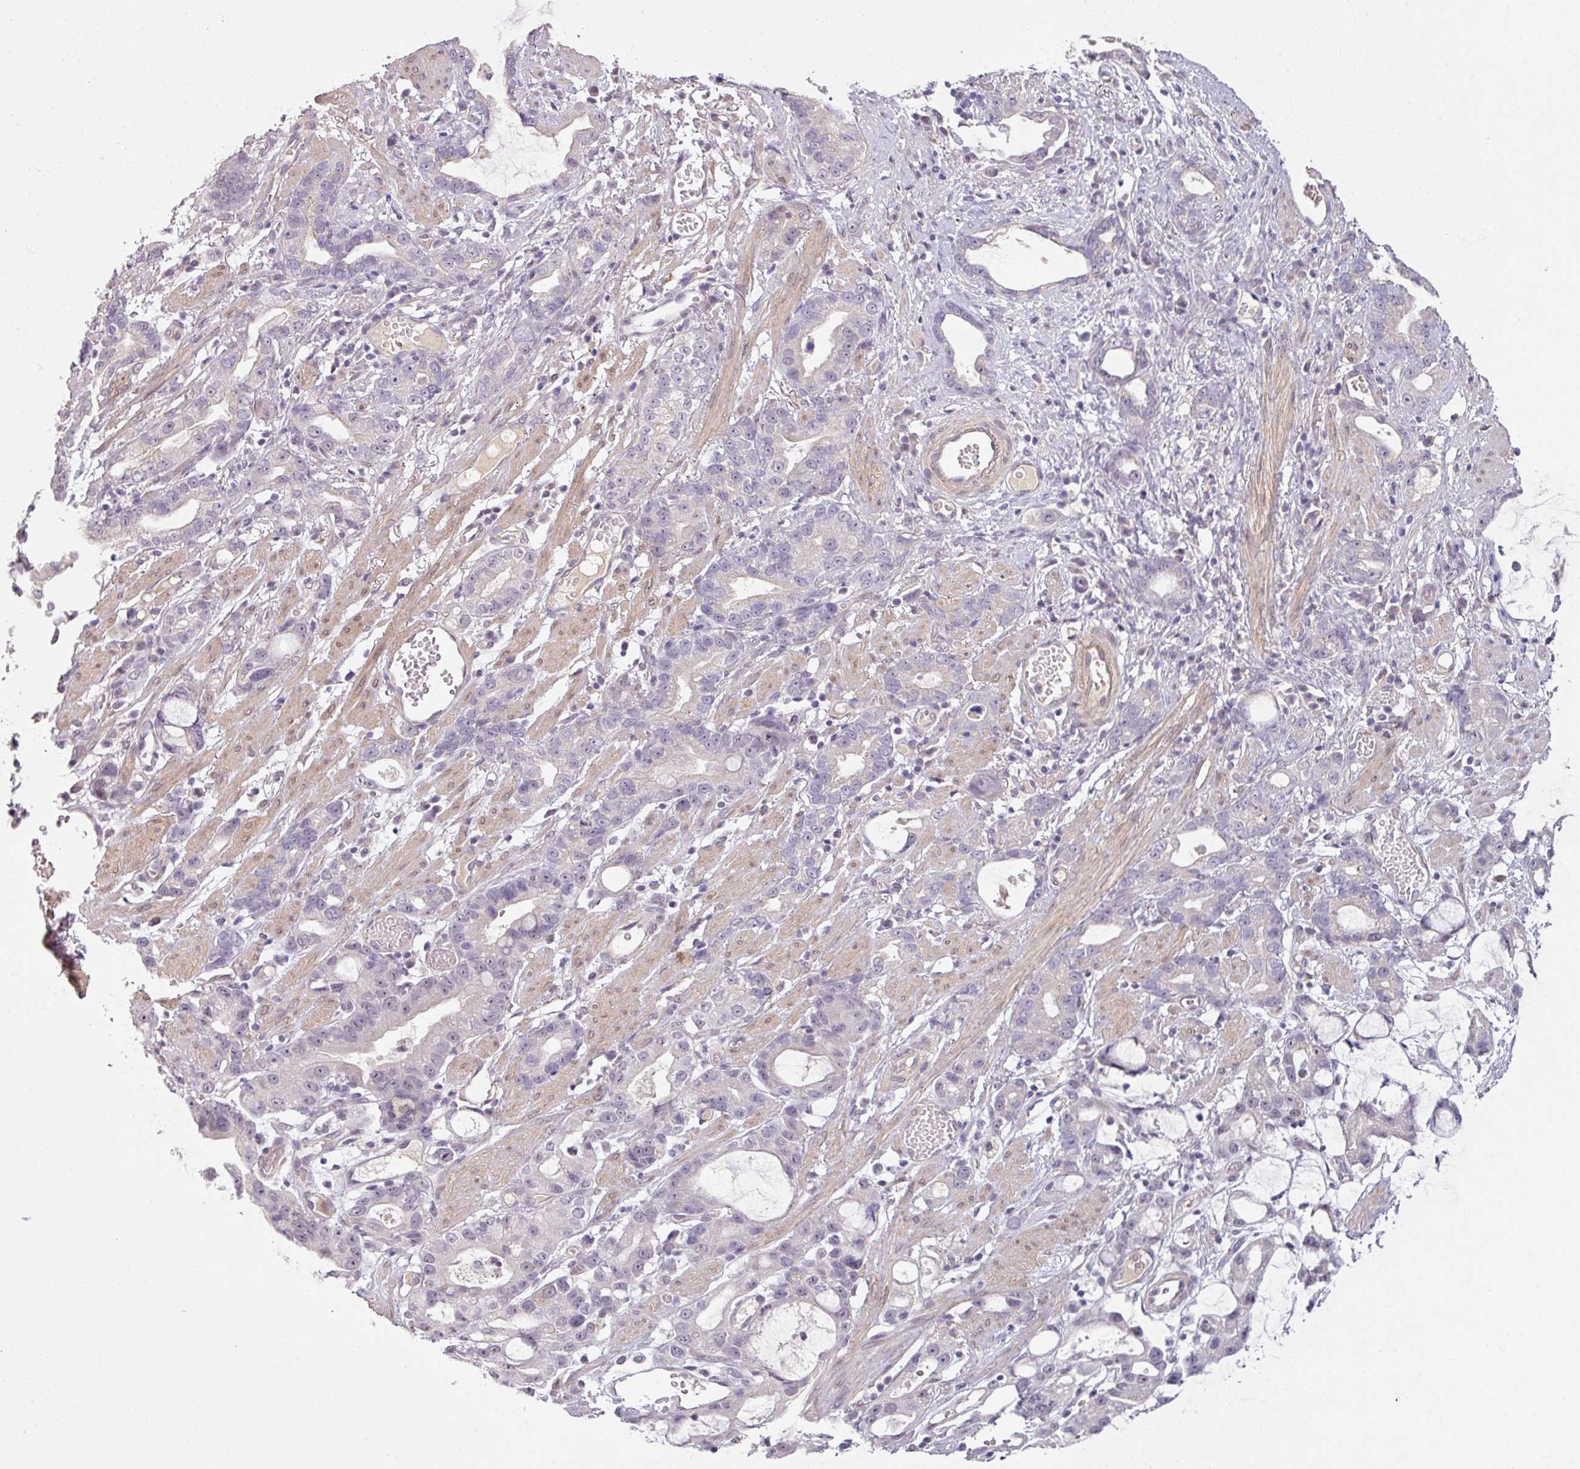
{"staining": {"intensity": "negative", "quantity": "none", "location": "none"}, "tissue": "stomach cancer", "cell_type": "Tumor cells", "image_type": "cancer", "snomed": [{"axis": "morphology", "description": "Adenocarcinoma, NOS"}, {"axis": "topography", "description": "Stomach"}], "caption": "The immunohistochemistry (IHC) photomicrograph has no significant staining in tumor cells of stomach cancer (adenocarcinoma) tissue. The staining is performed using DAB (3,3'-diaminobenzidine) brown chromogen with nuclei counter-stained in using hematoxylin.", "gene": "UVSSA", "patient": {"sex": "male", "age": 55}}